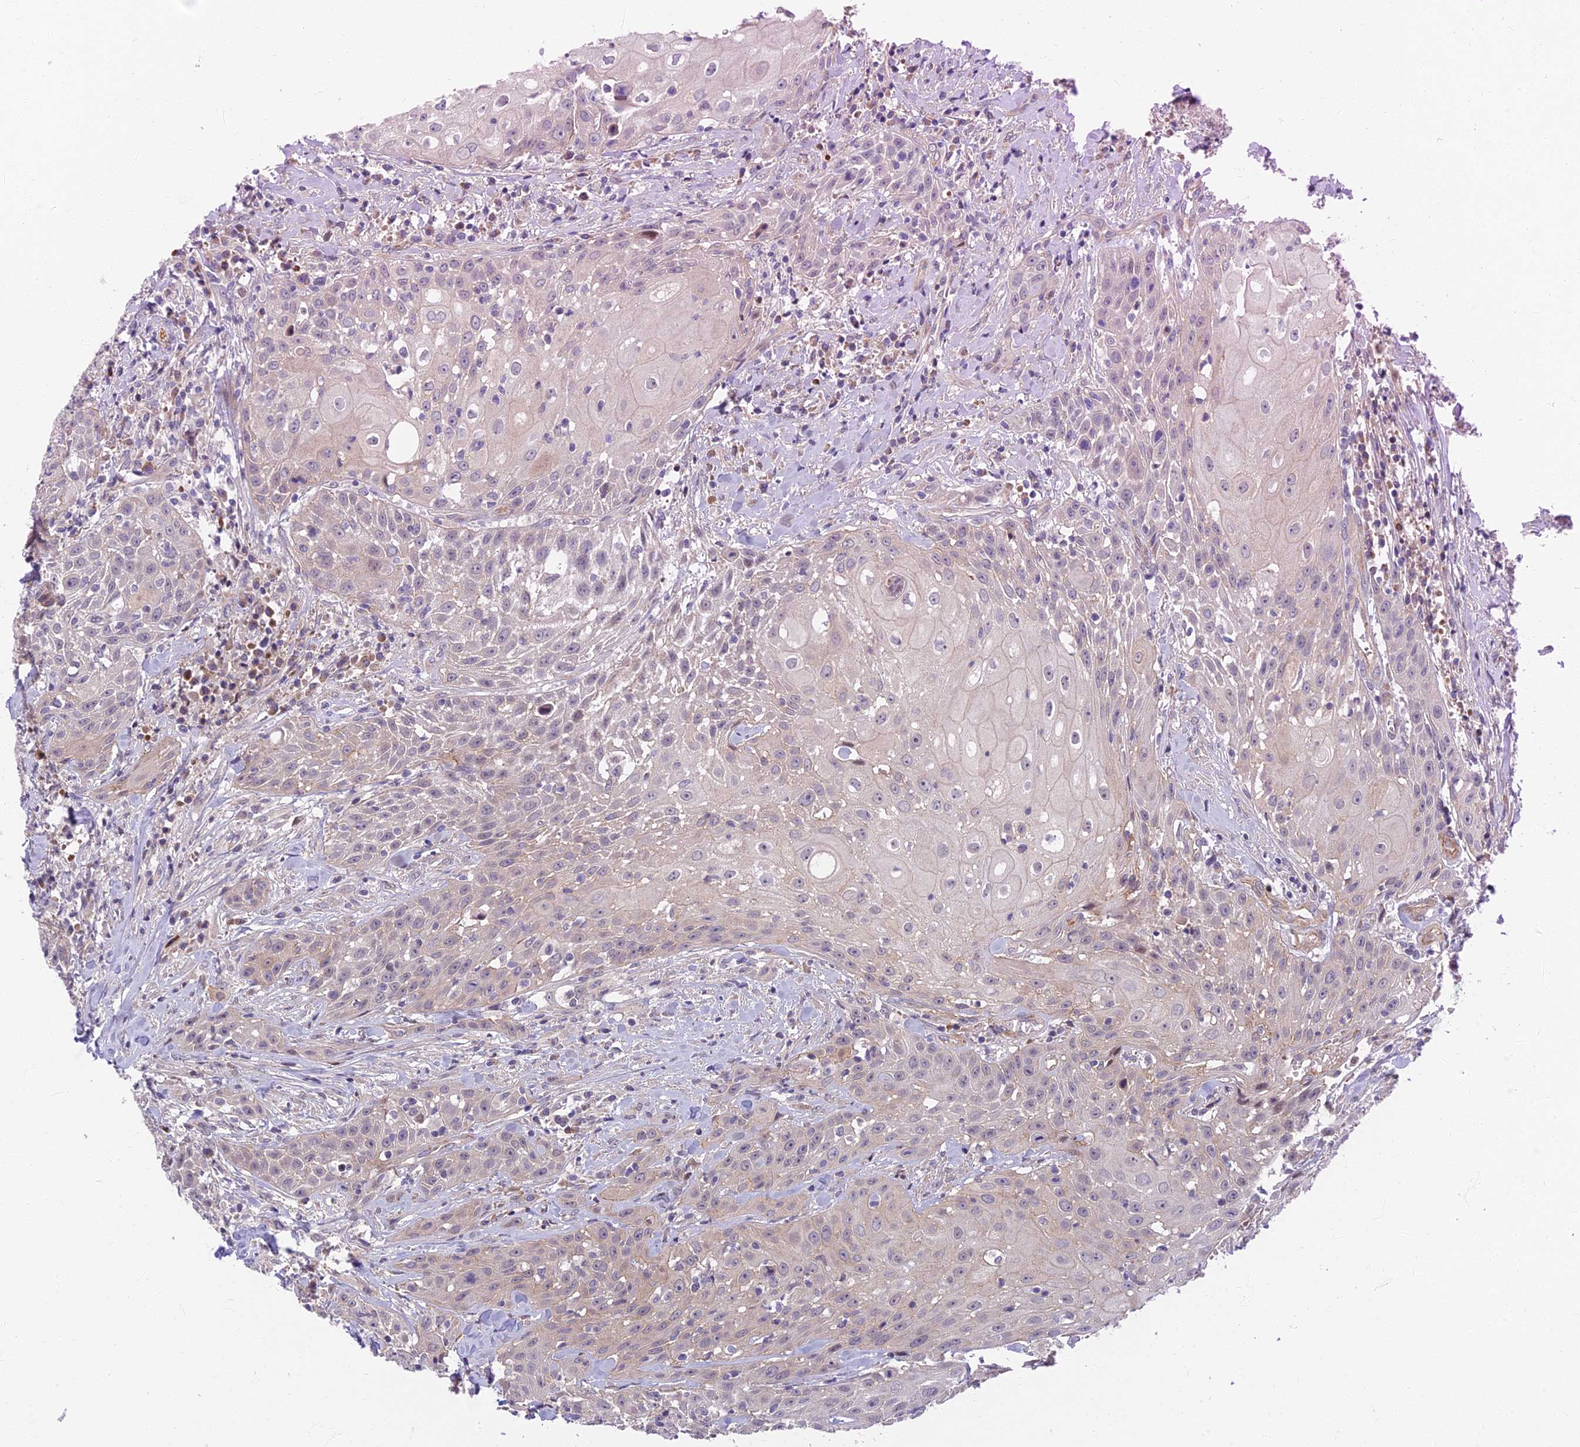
{"staining": {"intensity": "negative", "quantity": "none", "location": "none"}, "tissue": "head and neck cancer", "cell_type": "Tumor cells", "image_type": "cancer", "snomed": [{"axis": "morphology", "description": "Squamous cell carcinoma, NOS"}, {"axis": "topography", "description": "Oral tissue"}, {"axis": "topography", "description": "Head-Neck"}], "caption": "High magnification brightfield microscopy of head and neck cancer stained with DAB (brown) and counterstained with hematoxylin (blue): tumor cells show no significant expression.", "gene": "RHBDL2", "patient": {"sex": "female", "age": 82}}